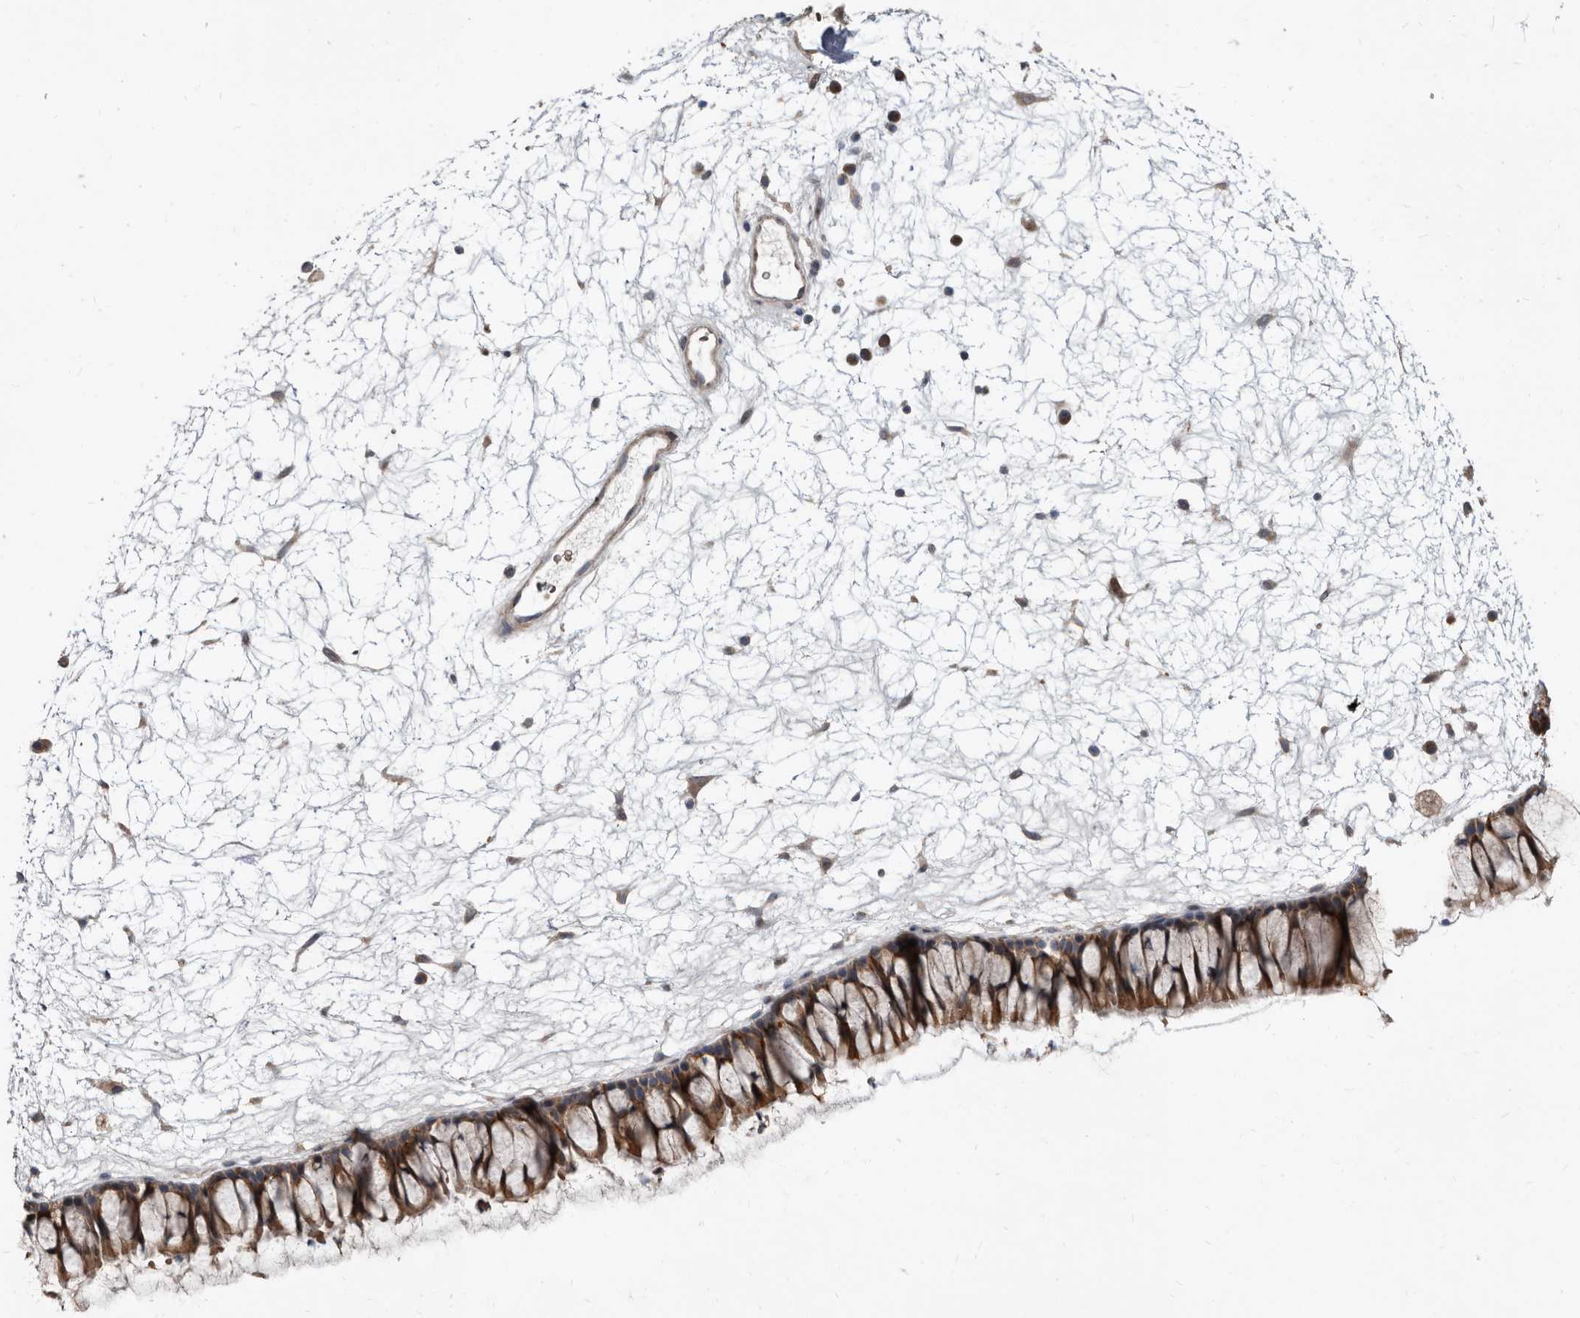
{"staining": {"intensity": "moderate", "quantity": ">75%", "location": "cytoplasmic/membranous"}, "tissue": "nasopharynx", "cell_type": "Respiratory epithelial cells", "image_type": "normal", "snomed": [{"axis": "morphology", "description": "Normal tissue, NOS"}, {"axis": "topography", "description": "Nasopharynx"}], "caption": "IHC of normal human nasopharynx reveals medium levels of moderate cytoplasmic/membranous expression in approximately >75% of respiratory epithelial cells. (Brightfield microscopy of DAB IHC at high magnification).", "gene": "APEH", "patient": {"sex": "male", "age": 64}}